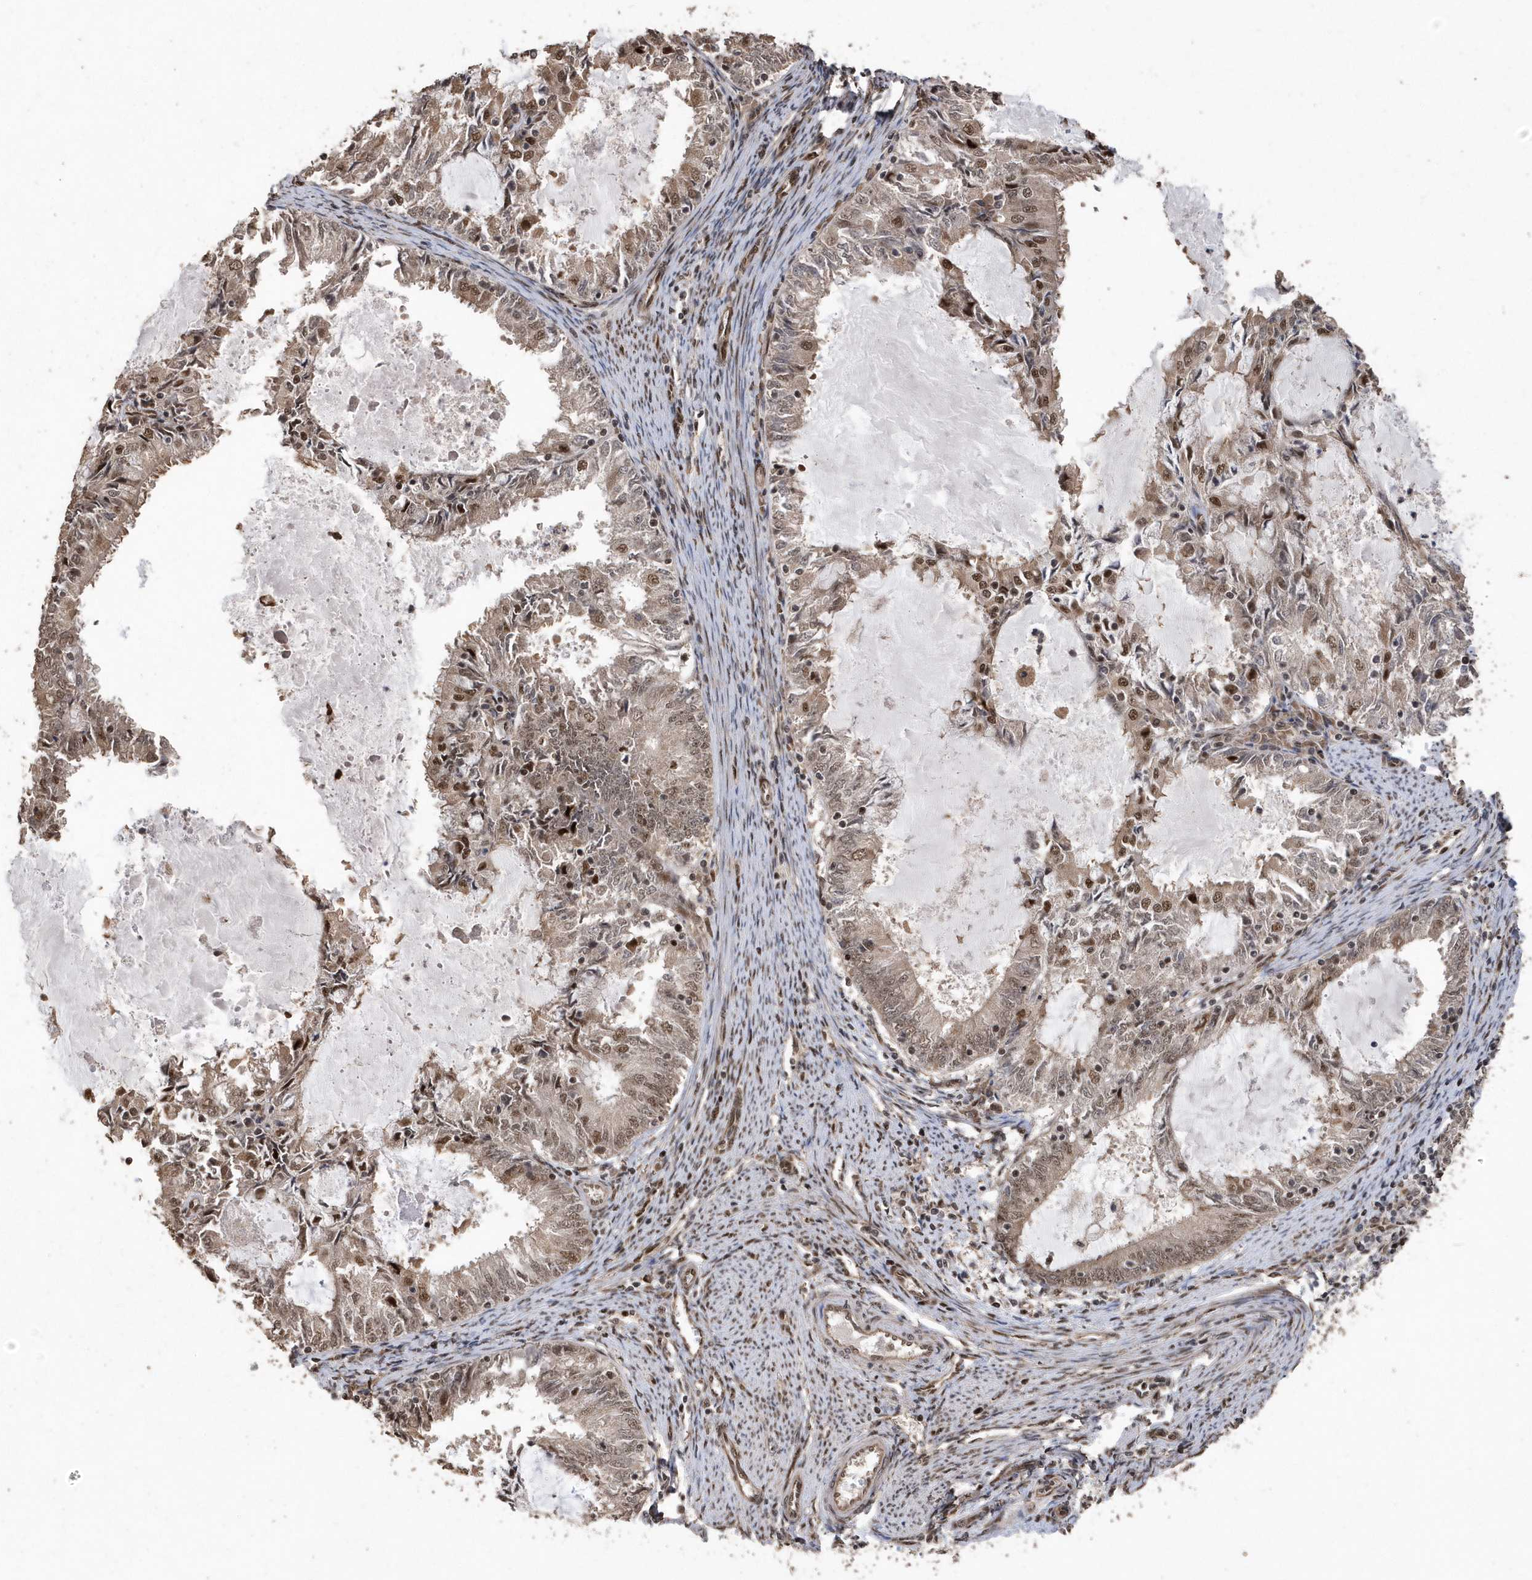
{"staining": {"intensity": "moderate", "quantity": "25%-75%", "location": "cytoplasmic/membranous,nuclear"}, "tissue": "endometrial cancer", "cell_type": "Tumor cells", "image_type": "cancer", "snomed": [{"axis": "morphology", "description": "Adenocarcinoma, NOS"}, {"axis": "topography", "description": "Endometrium"}], "caption": "This photomicrograph exhibits immunohistochemistry (IHC) staining of endometrial adenocarcinoma, with medium moderate cytoplasmic/membranous and nuclear positivity in approximately 25%-75% of tumor cells.", "gene": "INTS12", "patient": {"sex": "female", "age": 57}}